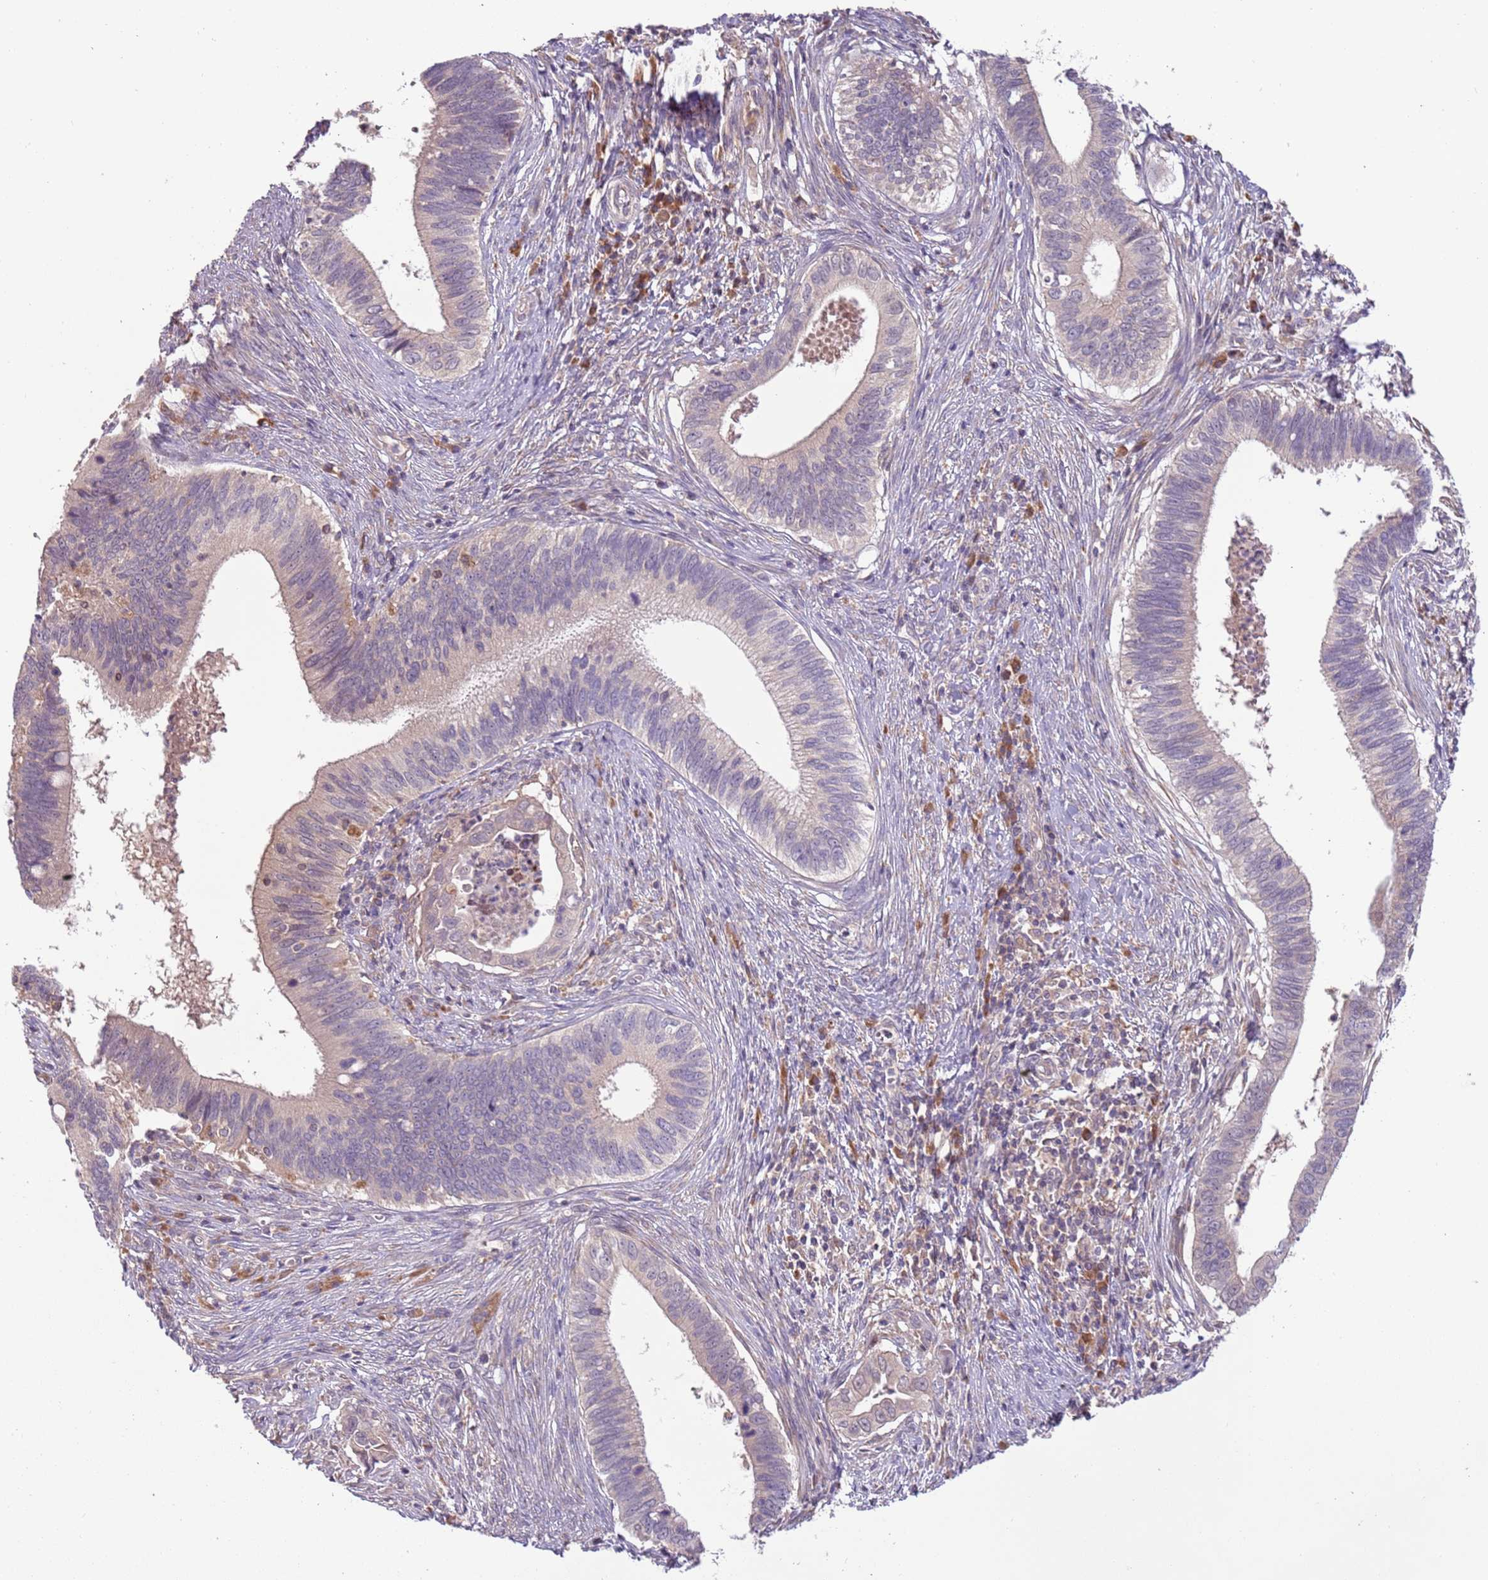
{"staining": {"intensity": "negative", "quantity": "none", "location": "none"}, "tissue": "cervical cancer", "cell_type": "Tumor cells", "image_type": "cancer", "snomed": [{"axis": "morphology", "description": "Adenocarcinoma, NOS"}, {"axis": "topography", "description": "Cervix"}], "caption": "Immunohistochemical staining of cervical cancer (adenocarcinoma) demonstrates no significant expression in tumor cells. The staining was performed using DAB to visualize the protein expression in brown, while the nuclei were stained in blue with hematoxylin (Magnification: 20x).", "gene": "FECH", "patient": {"sex": "female", "age": 42}}